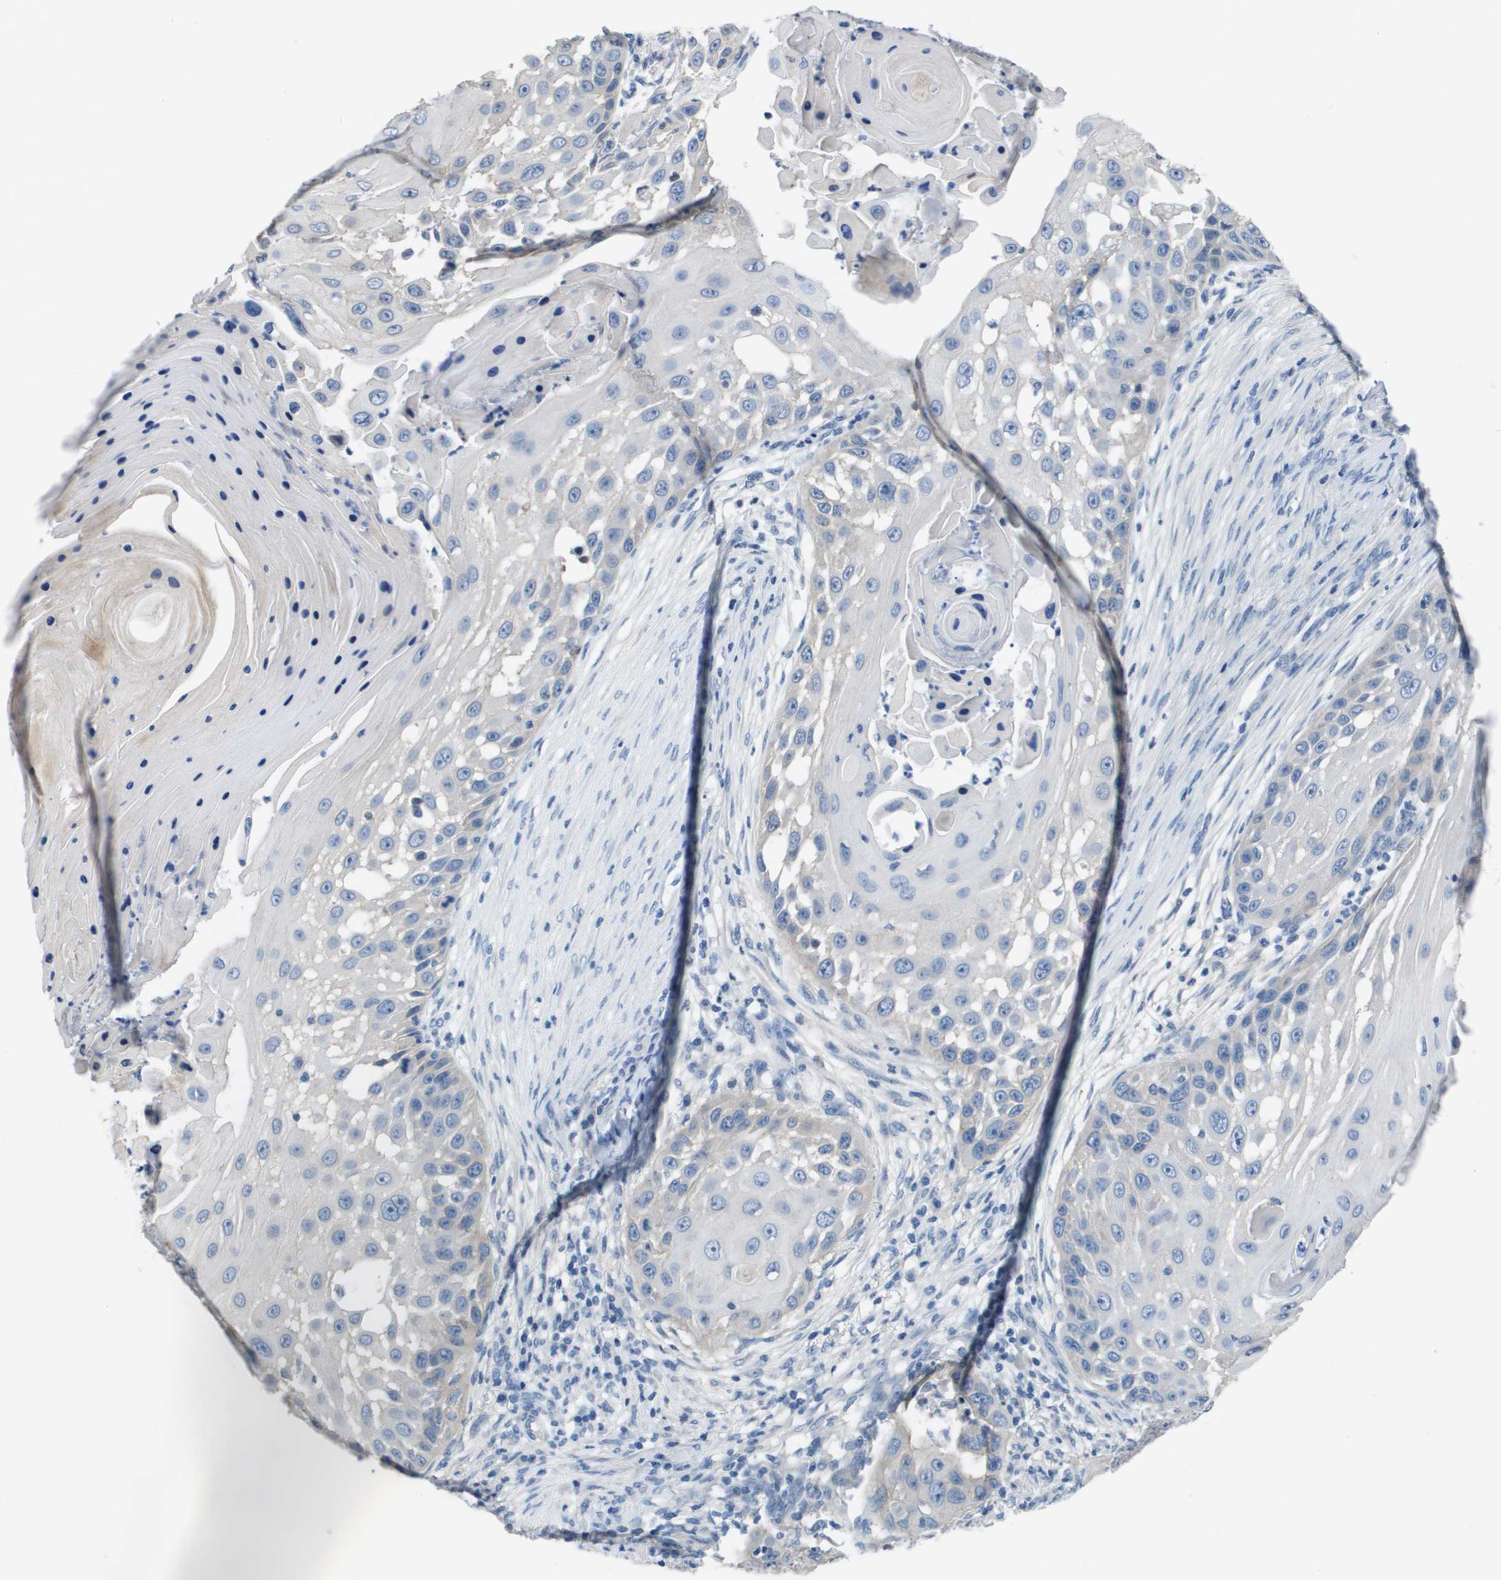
{"staining": {"intensity": "negative", "quantity": "none", "location": "none"}, "tissue": "skin cancer", "cell_type": "Tumor cells", "image_type": "cancer", "snomed": [{"axis": "morphology", "description": "Squamous cell carcinoma, NOS"}, {"axis": "topography", "description": "Skin"}], "caption": "Immunohistochemical staining of skin cancer (squamous cell carcinoma) reveals no significant positivity in tumor cells.", "gene": "NCS1", "patient": {"sex": "female", "age": 44}}